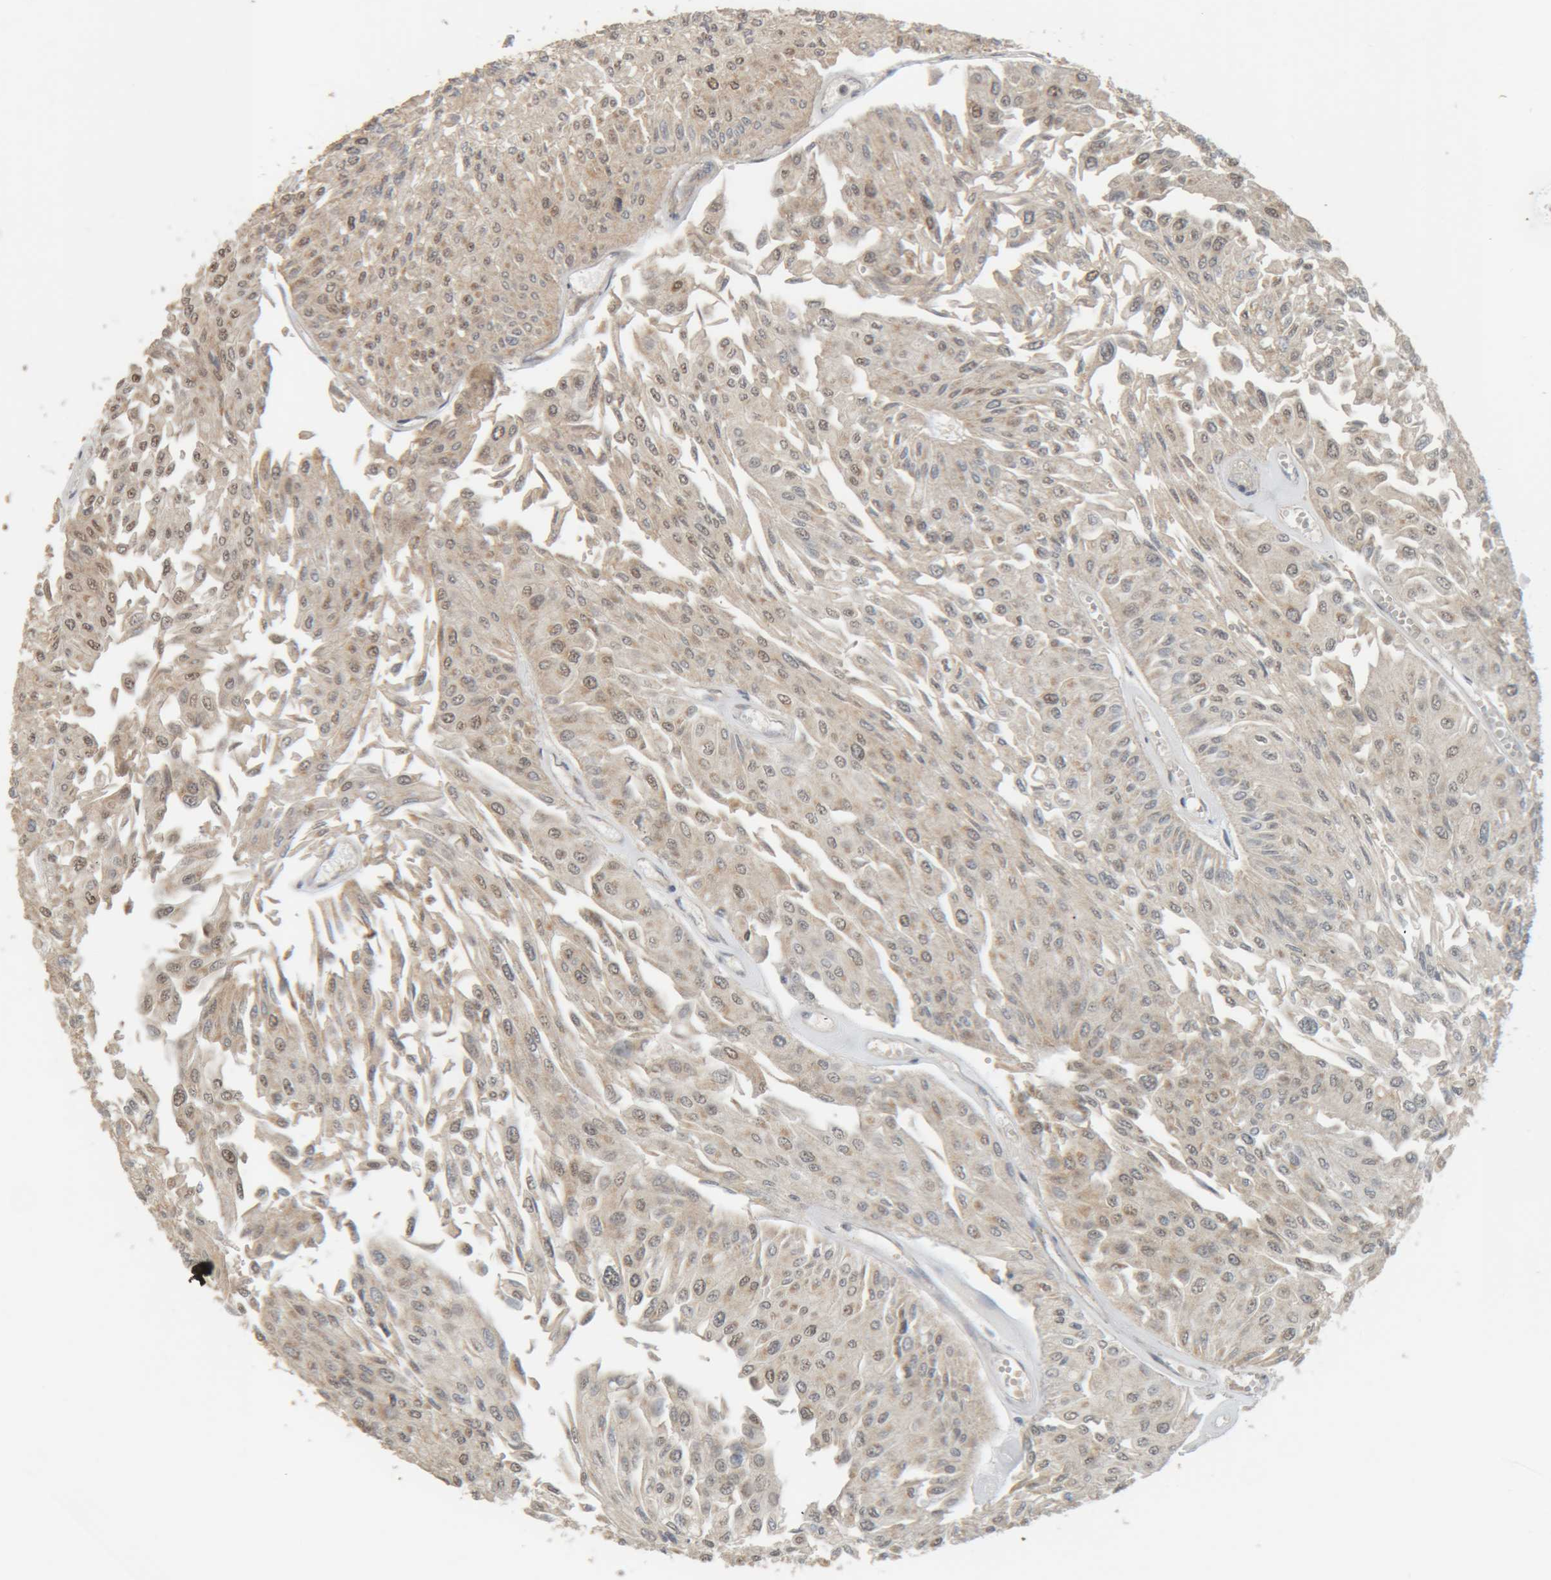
{"staining": {"intensity": "weak", "quantity": "<25%", "location": "cytoplasmic/membranous,nuclear"}, "tissue": "urothelial cancer", "cell_type": "Tumor cells", "image_type": "cancer", "snomed": [{"axis": "morphology", "description": "Urothelial carcinoma, Low grade"}, {"axis": "topography", "description": "Urinary bladder"}], "caption": "Protein analysis of urothelial cancer reveals no significant positivity in tumor cells.", "gene": "GINS4", "patient": {"sex": "male", "age": 67}}